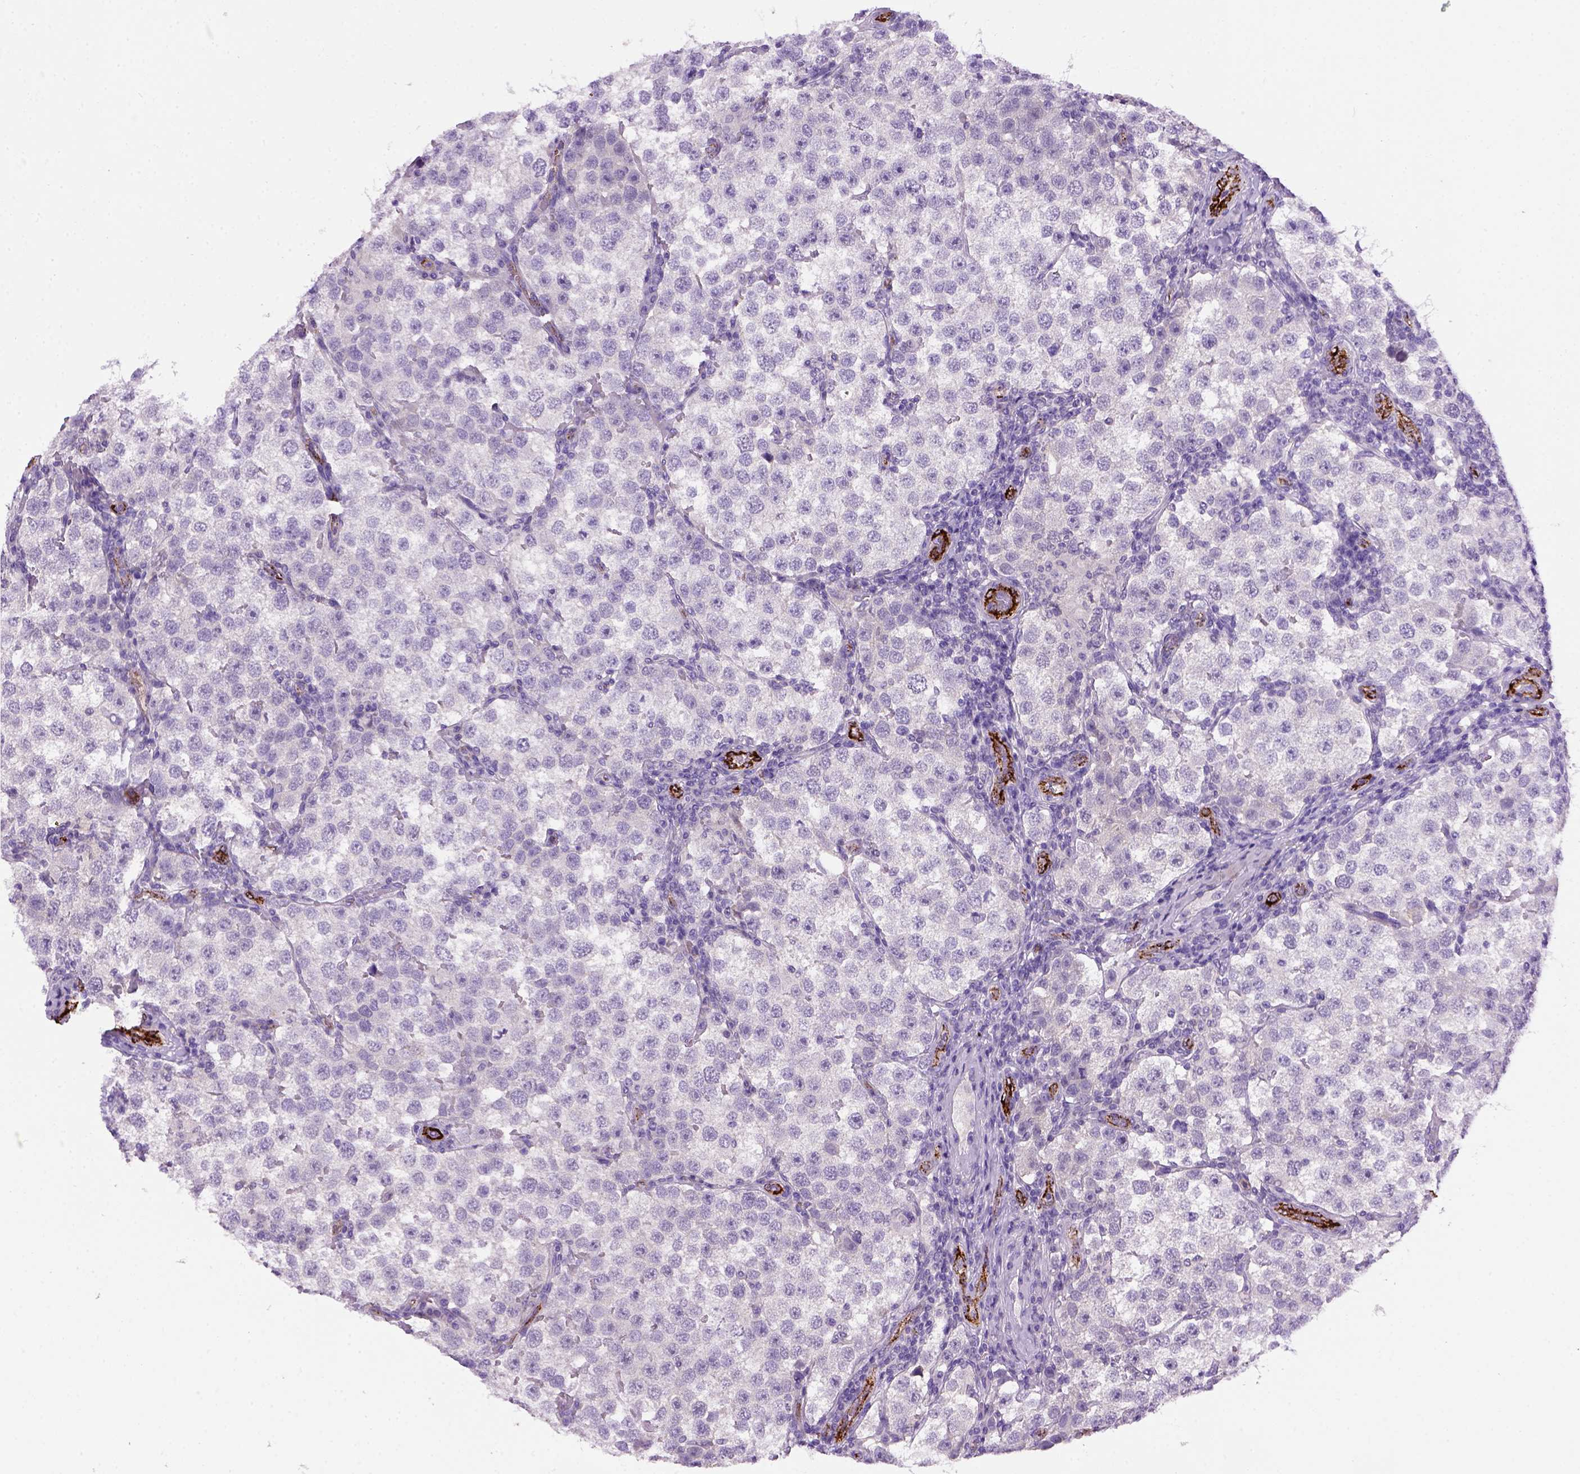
{"staining": {"intensity": "negative", "quantity": "none", "location": "none"}, "tissue": "testis cancer", "cell_type": "Tumor cells", "image_type": "cancer", "snomed": [{"axis": "morphology", "description": "Seminoma, NOS"}, {"axis": "topography", "description": "Testis"}], "caption": "Testis cancer stained for a protein using immunohistochemistry reveals no staining tumor cells.", "gene": "VWF", "patient": {"sex": "male", "age": 37}}